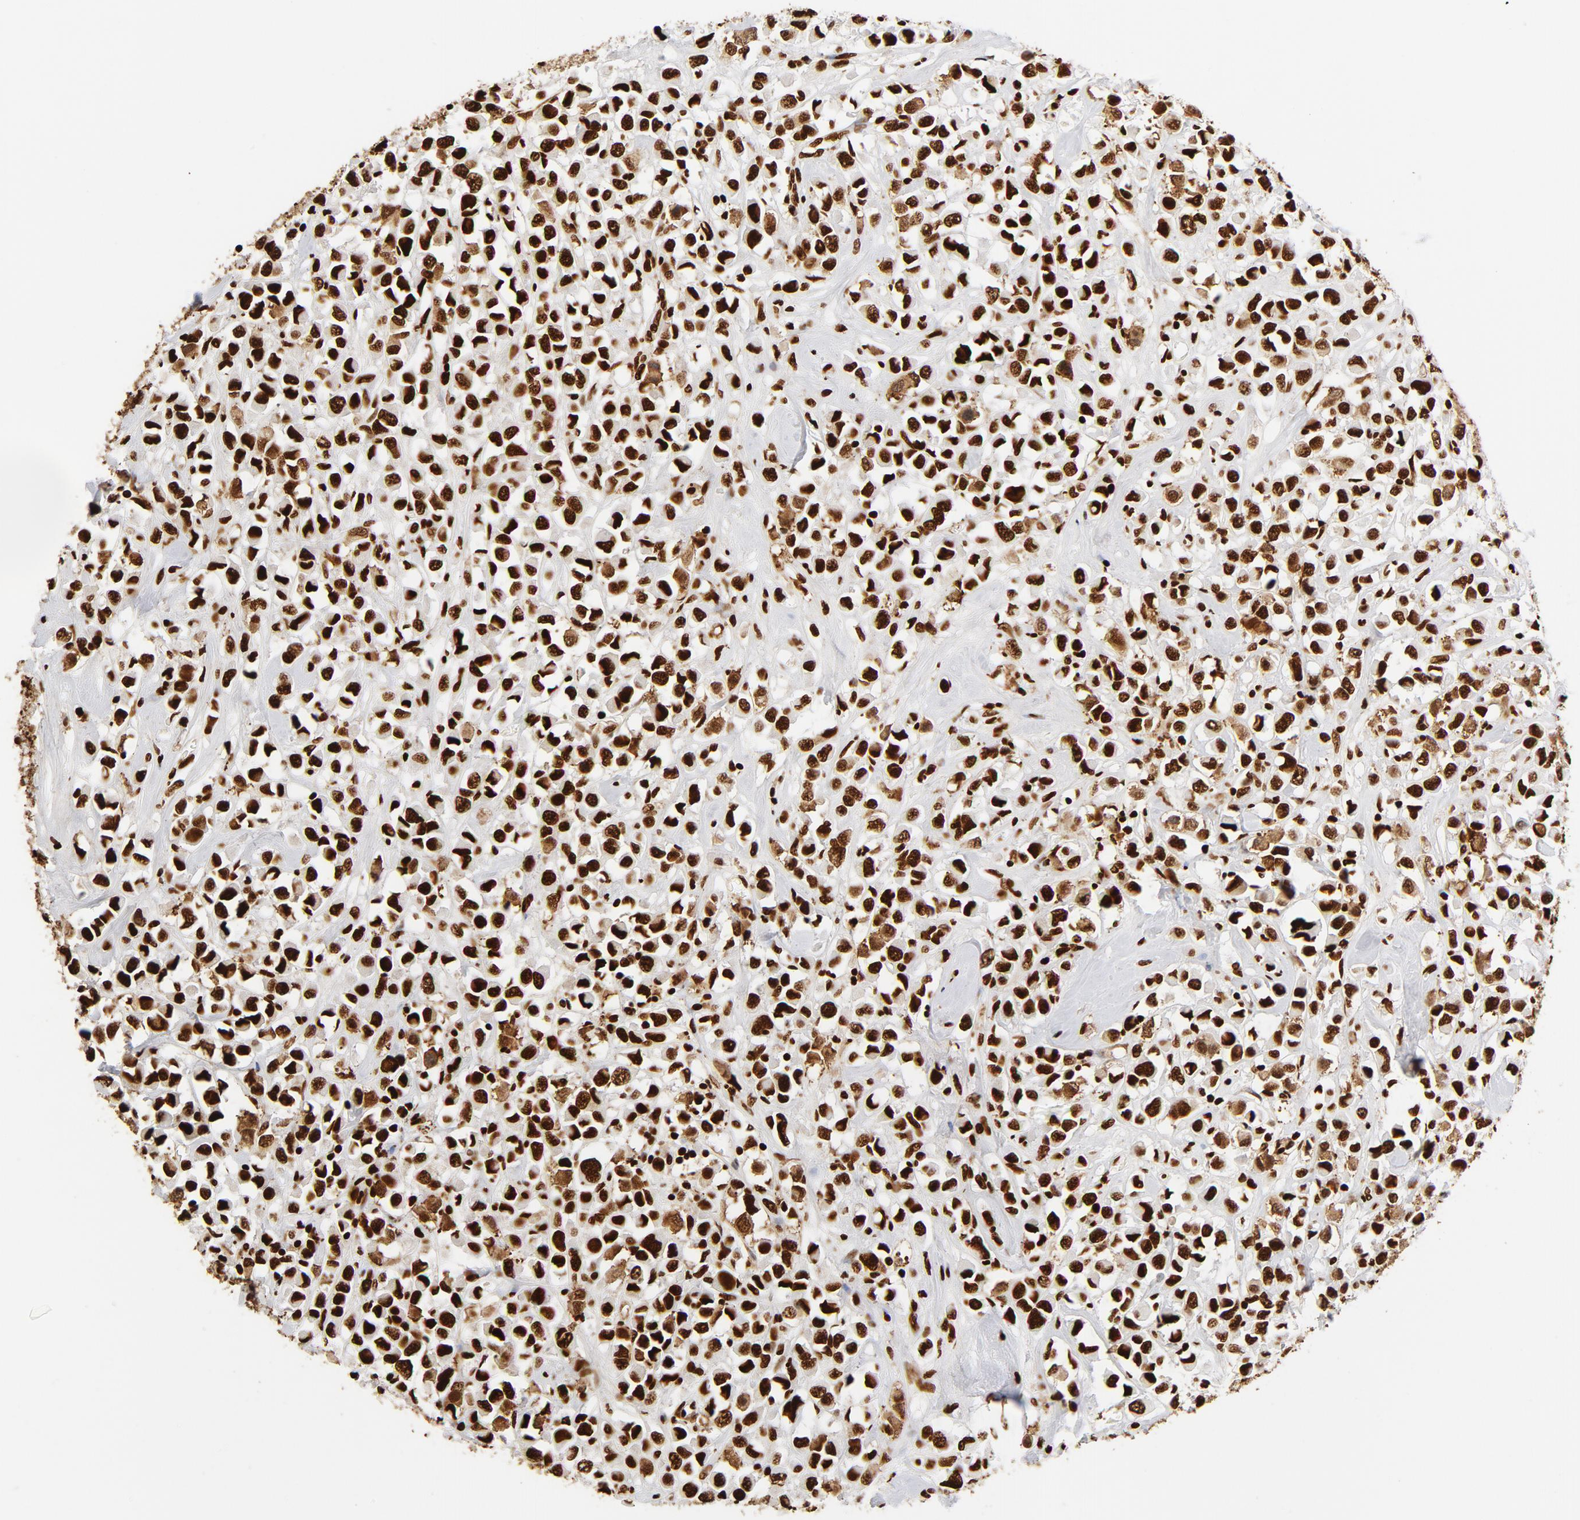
{"staining": {"intensity": "strong", "quantity": ">75%", "location": "nuclear"}, "tissue": "breast cancer", "cell_type": "Tumor cells", "image_type": "cancer", "snomed": [{"axis": "morphology", "description": "Duct carcinoma"}, {"axis": "topography", "description": "Breast"}], "caption": "Immunohistochemistry (IHC) photomicrograph of neoplastic tissue: breast infiltrating ductal carcinoma stained using immunohistochemistry reveals high levels of strong protein expression localized specifically in the nuclear of tumor cells, appearing as a nuclear brown color.", "gene": "XRCC6", "patient": {"sex": "female", "age": 61}}